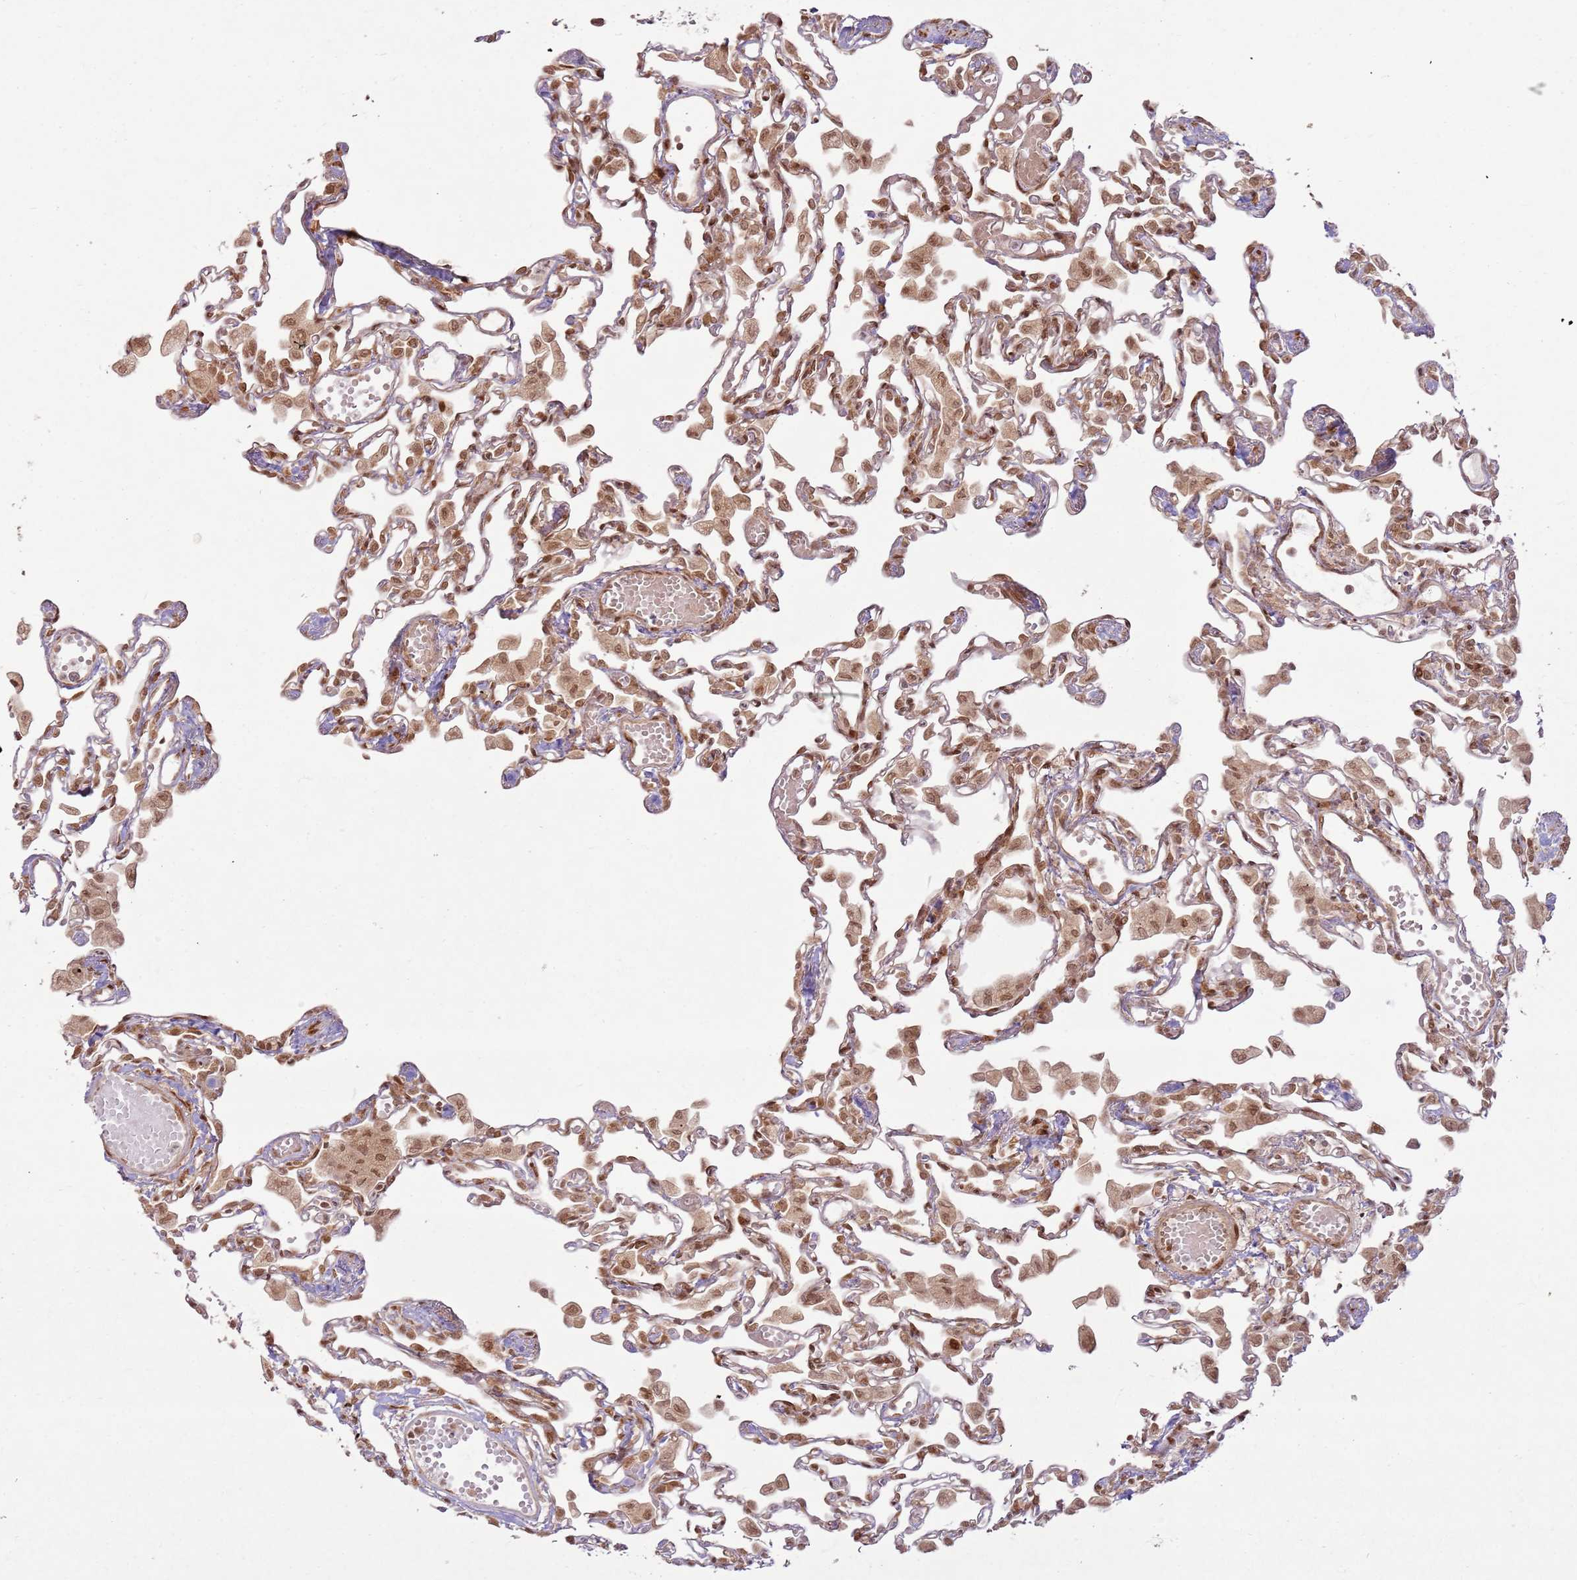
{"staining": {"intensity": "weak", "quantity": ">75%", "location": "cytoplasmic/membranous,nuclear"}, "tissue": "lung", "cell_type": "Alveolar cells", "image_type": "normal", "snomed": [{"axis": "morphology", "description": "Normal tissue, NOS"}, {"axis": "topography", "description": "Bronchus"}, {"axis": "topography", "description": "Lung"}], "caption": "Immunohistochemistry (IHC) (DAB) staining of normal human lung exhibits weak cytoplasmic/membranous,nuclear protein positivity in approximately >75% of alveolar cells. The staining was performed using DAB to visualize the protein expression in brown, while the nuclei were stained in blue with hematoxylin (Magnification: 20x).", "gene": "KLHL36", "patient": {"sex": "female", "age": 49}}